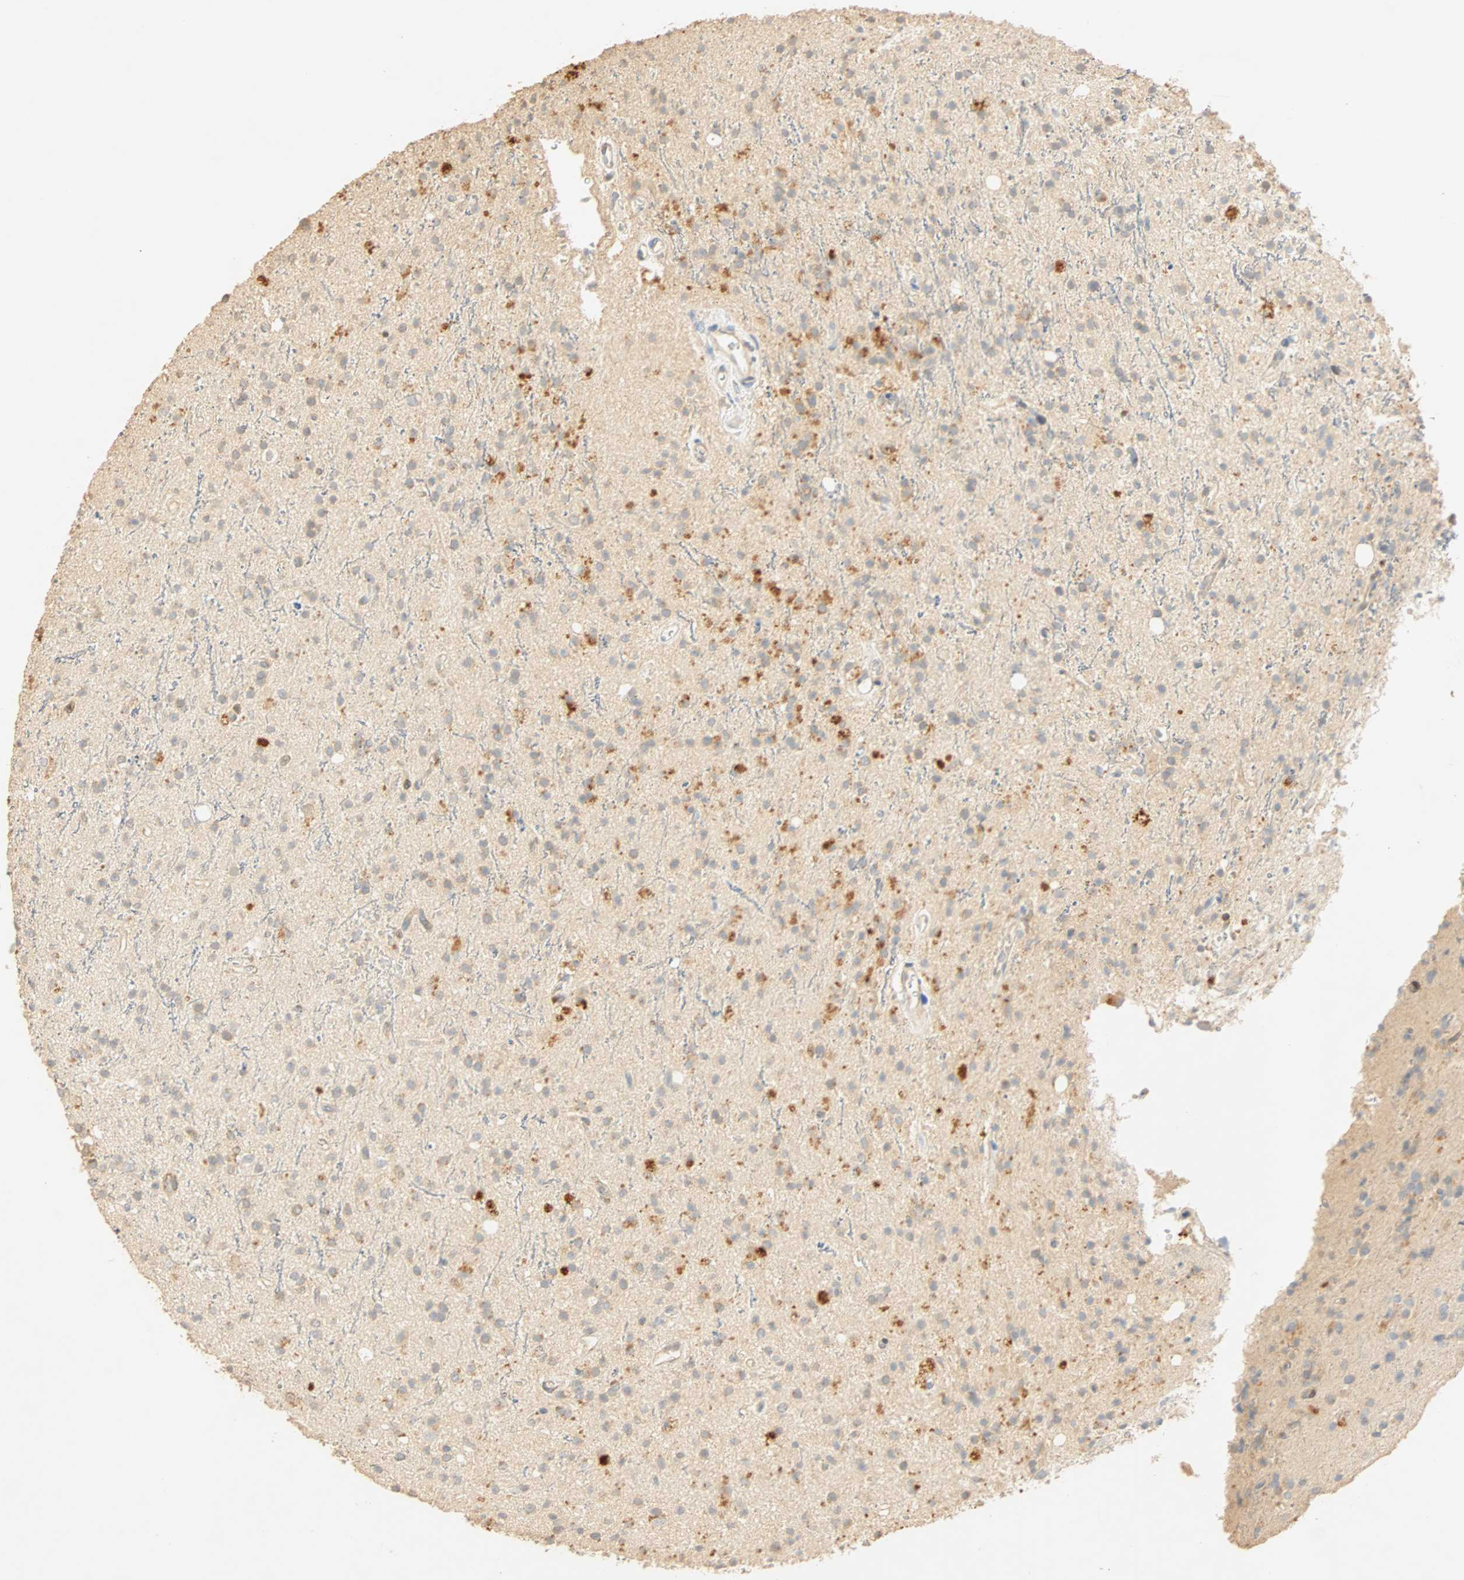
{"staining": {"intensity": "weak", "quantity": "25%-75%", "location": "cytoplasmic/membranous"}, "tissue": "glioma", "cell_type": "Tumor cells", "image_type": "cancer", "snomed": [{"axis": "morphology", "description": "Glioma, malignant, High grade"}, {"axis": "topography", "description": "Brain"}], "caption": "Tumor cells display weak cytoplasmic/membranous expression in approximately 25%-75% of cells in malignant high-grade glioma.", "gene": "SELENBP1", "patient": {"sex": "male", "age": 47}}